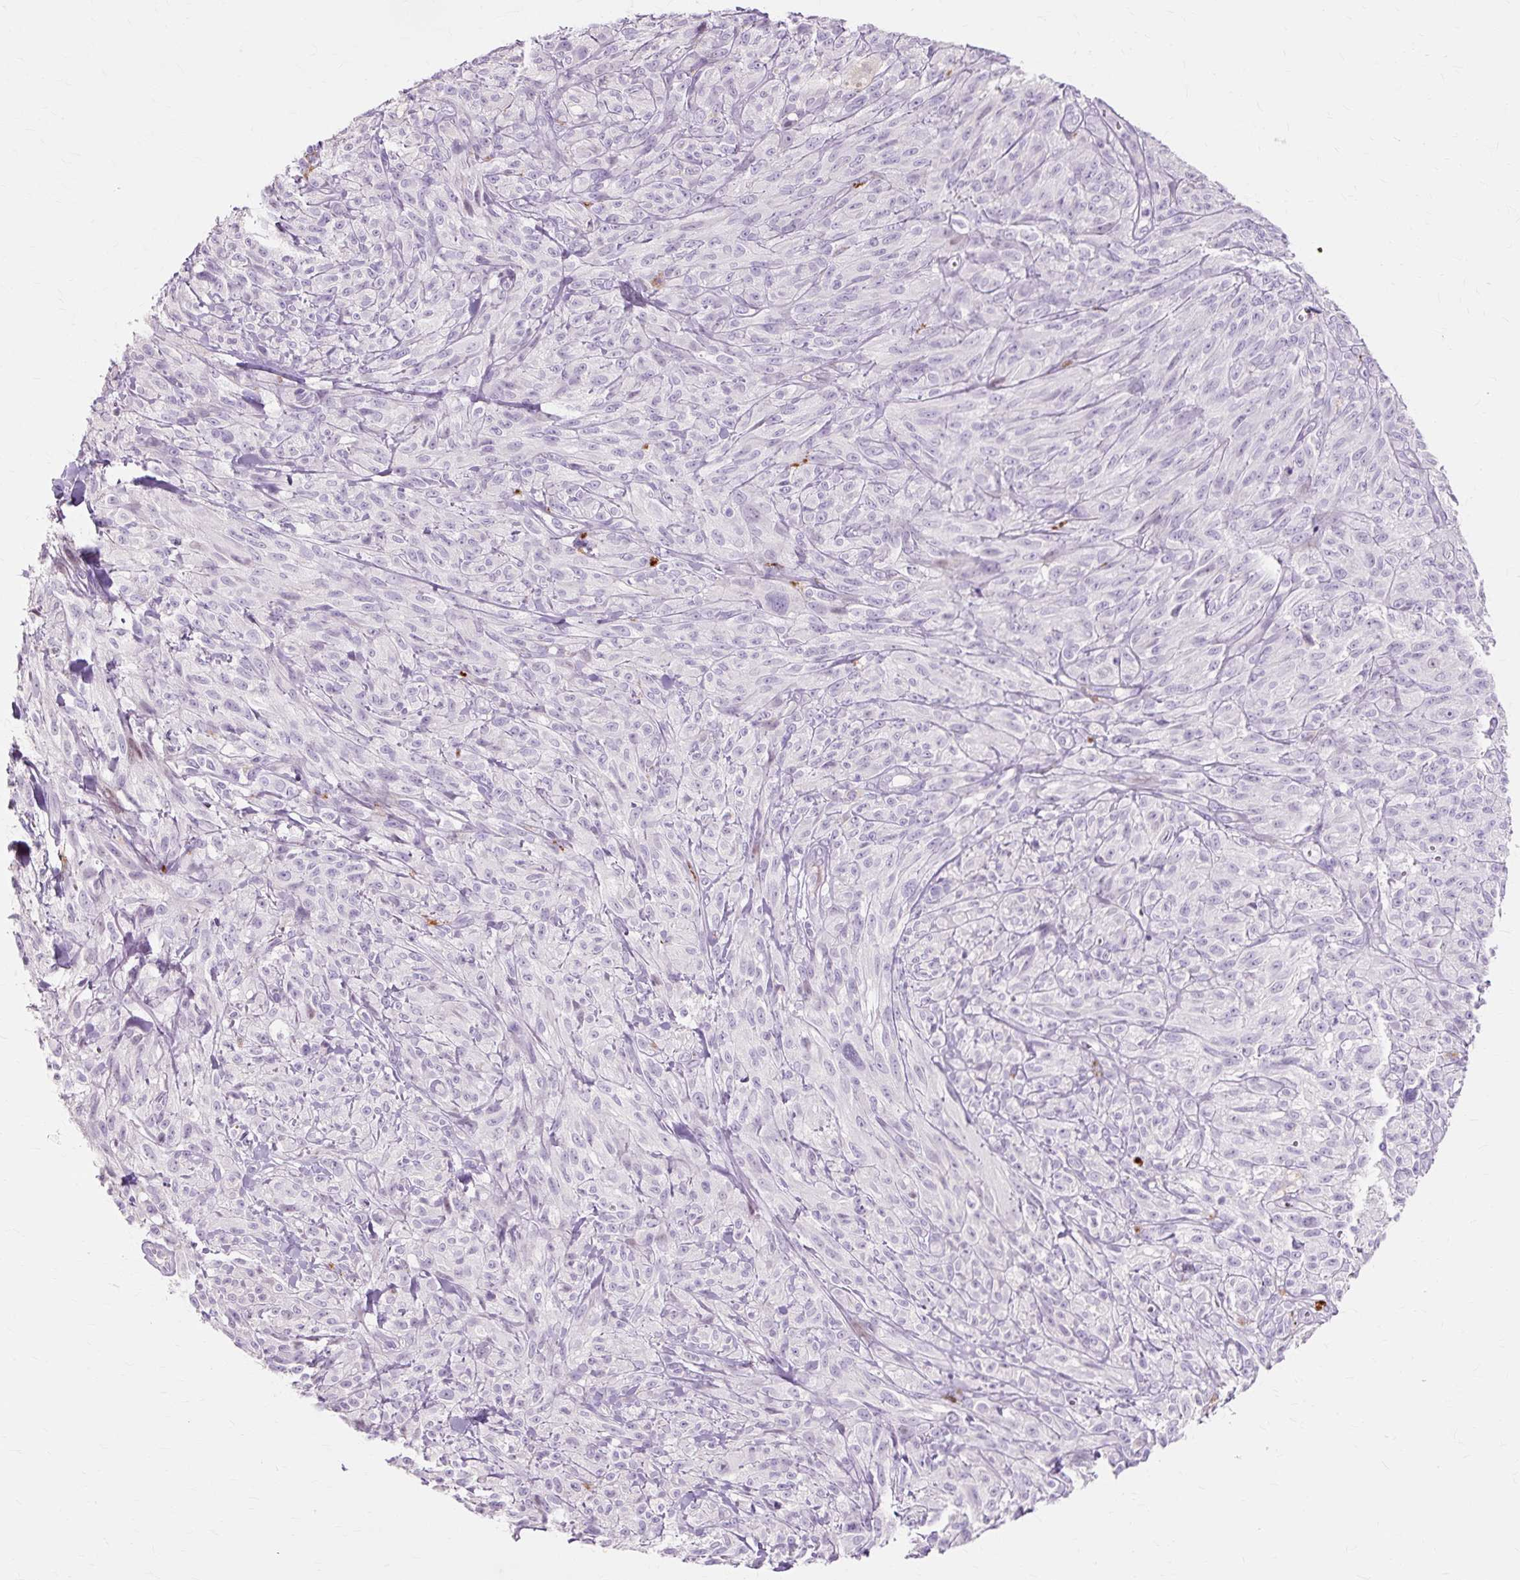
{"staining": {"intensity": "negative", "quantity": "none", "location": "none"}, "tissue": "melanoma", "cell_type": "Tumor cells", "image_type": "cancer", "snomed": [{"axis": "morphology", "description": "Malignant melanoma, NOS"}, {"axis": "topography", "description": "Skin of upper arm"}], "caption": "Human melanoma stained for a protein using immunohistochemistry shows no expression in tumor cells.", "gene": "IRX2", "patient": {"sex": "female", "age": 65}}